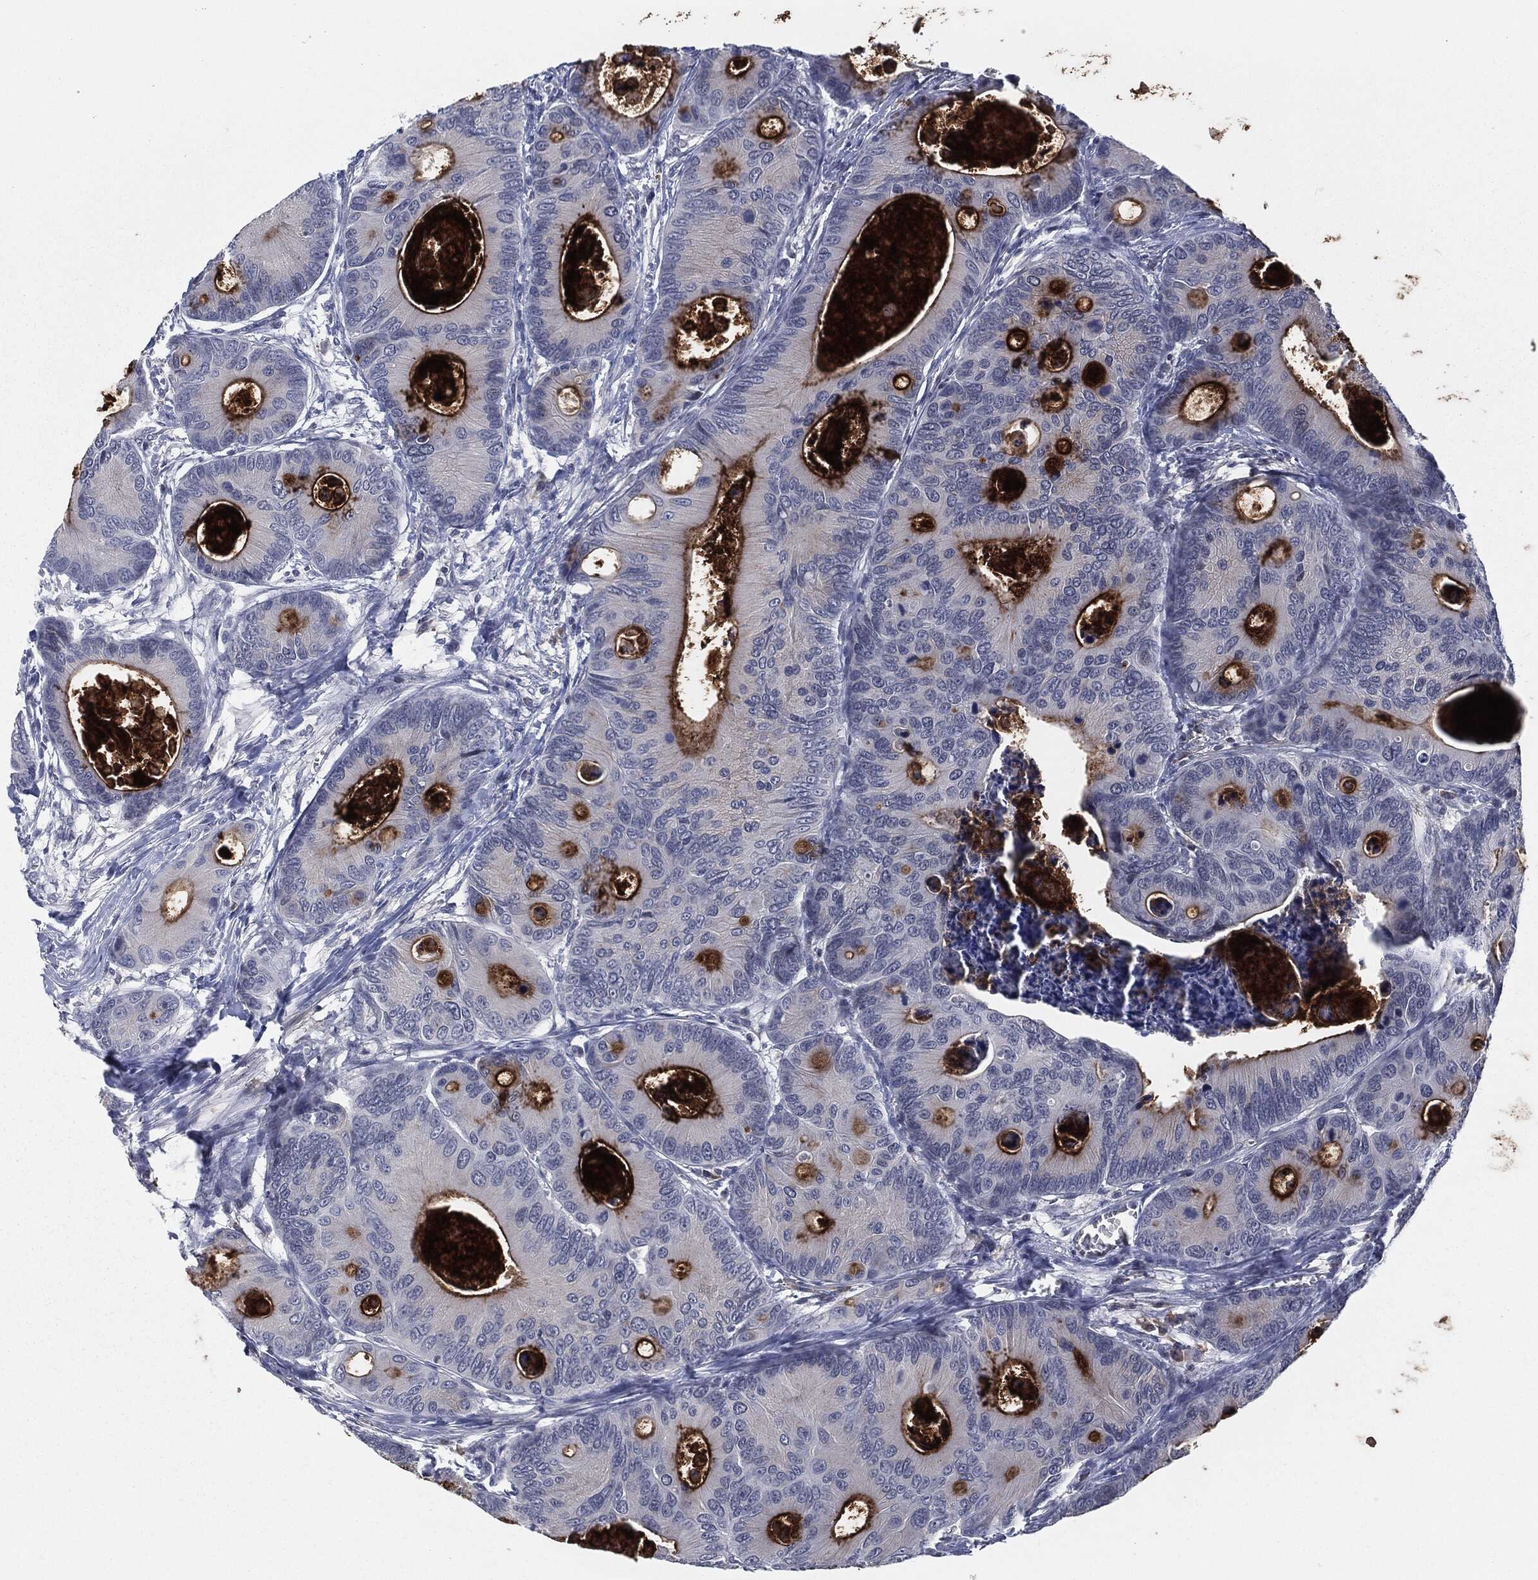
{"staining": {"intensity": "strong", "quantity": "<25%", "location": "cytoplasmic/membranous"}, "tissue": "colorectal cancer", "cell_type": "Tumor cells", "image_type": "cancer", "snomed": [{"axis": "morphology", "description": "Adenocarcinoma, NOS"}, {"axis": "topography", "description": "Colon"}], "caption": "Strong cytoplasmic/membranous staining is present in about <25% of tumor cells in colorectal cancer (adenocarcinoma).", "gene": "PROM1", "patient": {"sex": "female", "age": 78}}